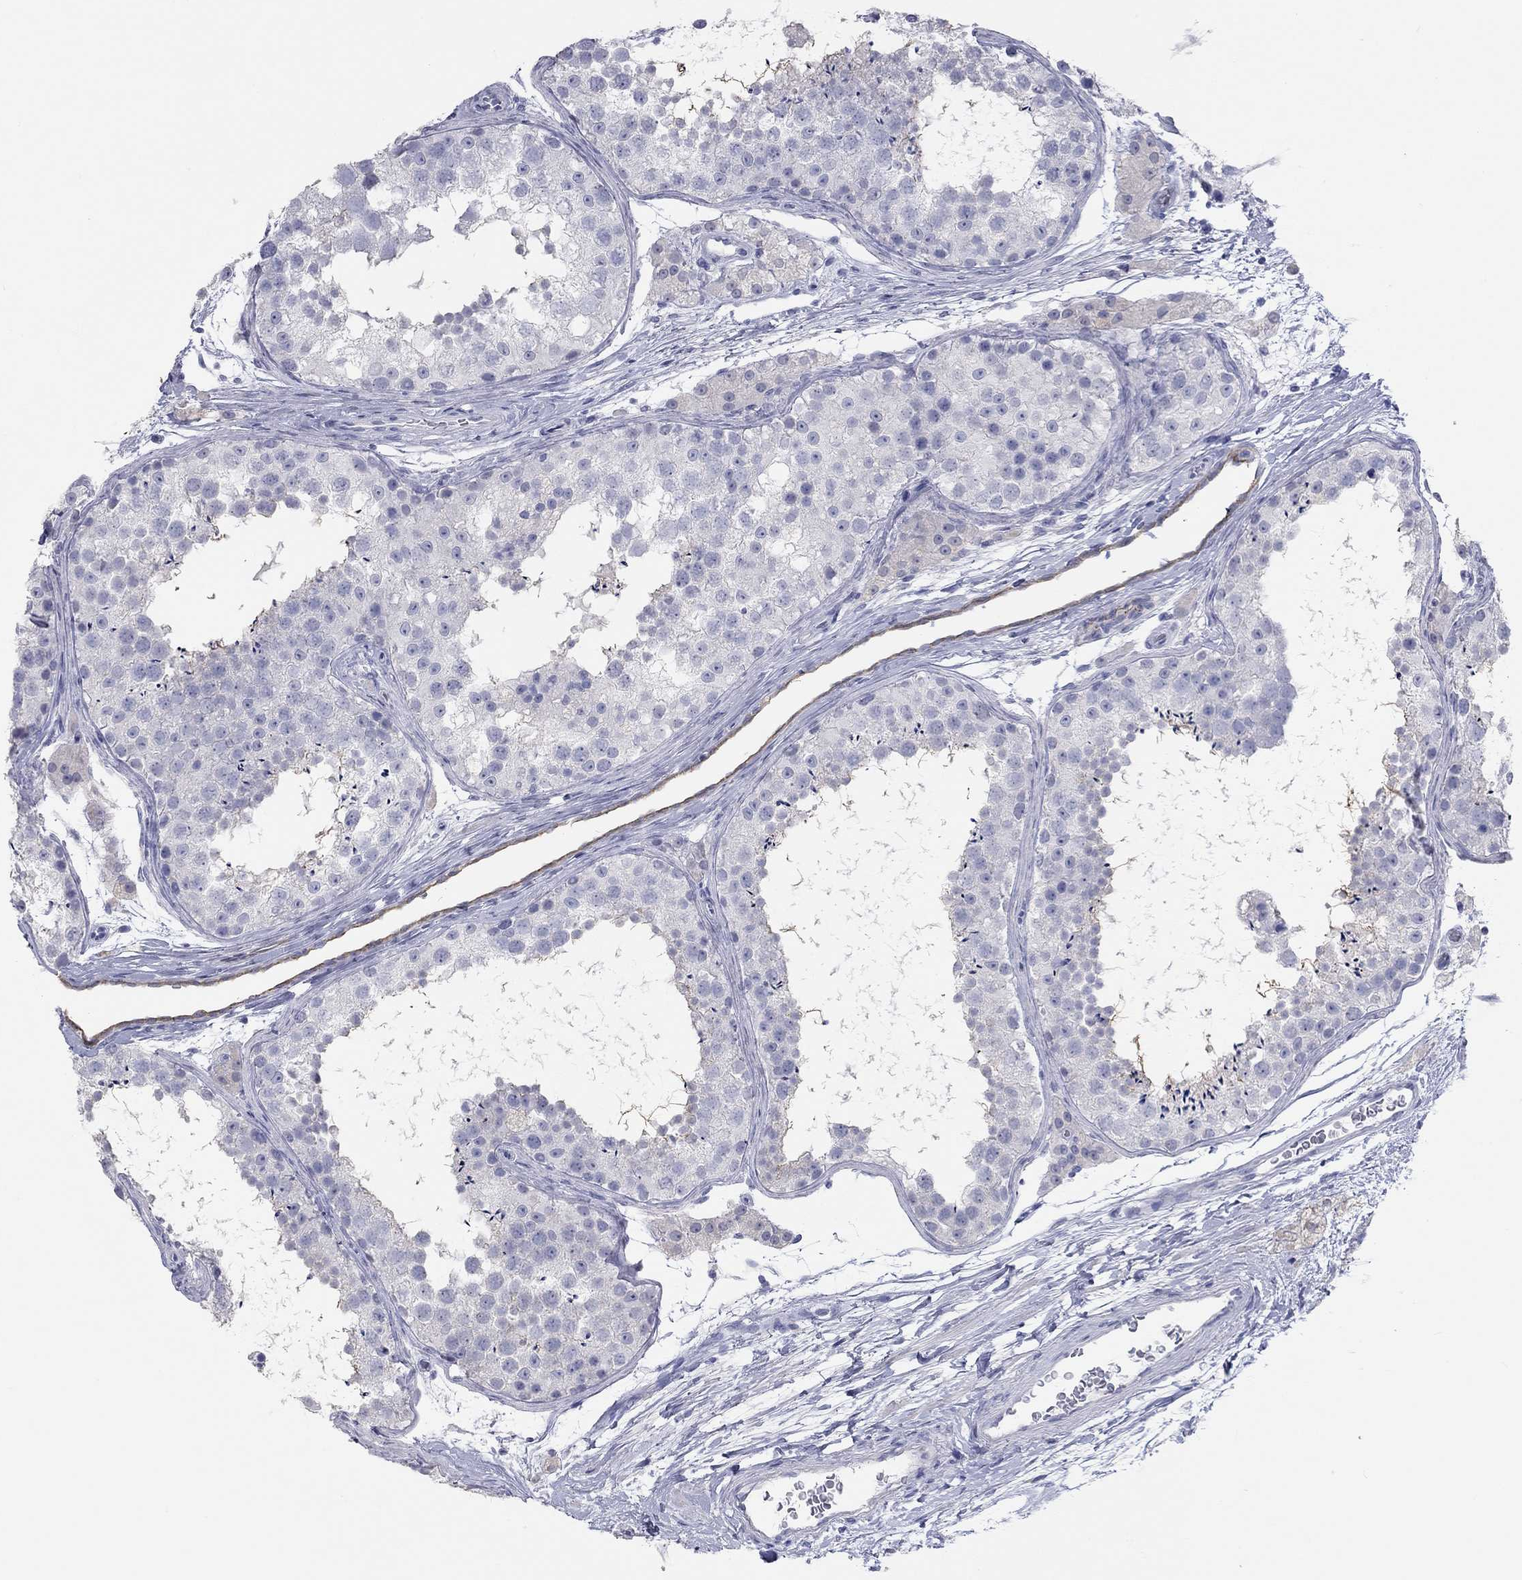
{"staining": {"intensity": "moderate", "quantity": "<25%", "location": "cytoplasmic/membranous"}, "tissue": "testis", "cell_type": "Cells in seminiferous ducts", "image_type": "normal", "snomed": [{"axis": "morphology", "description": "Normal tissue, NOS"}, {"axis": "topography", "description": "Testis"}], "caption": "Human testis stained for a protein (brown) reveals moderate cytoplasmic/membranous positive positivity in approximately <25% of cells in seminiferous ducts.", "gene": "AK8", "patient": {"sex": "male", "age": 41}}